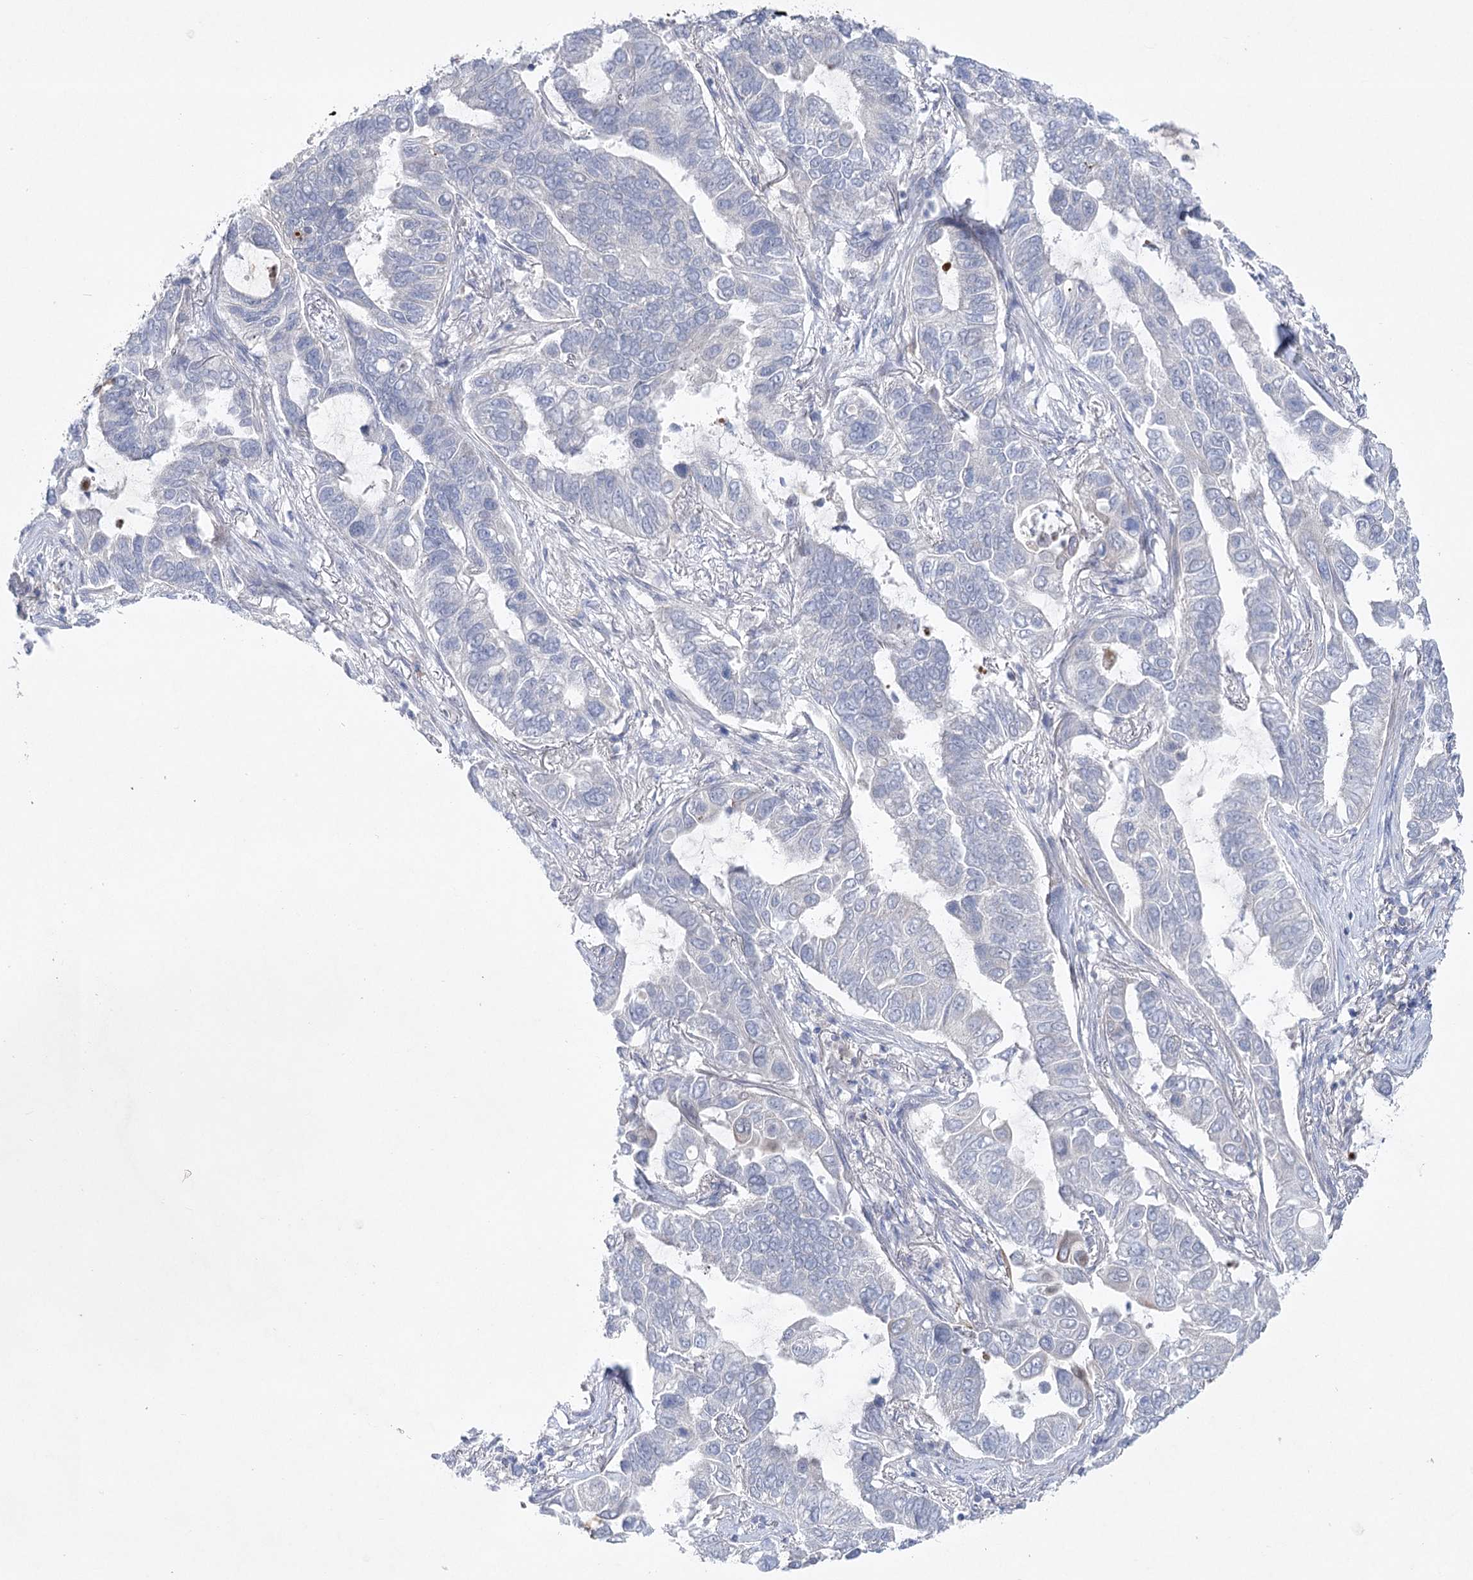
{"staining": {"intensity": "negative", "quantity": "none", "location": "none"}, "tissue": "lung cancer", "cell_type": "Tumor cells", "image_type": "cancer", "snomed": [{"axis": "morphology", "description": "Adenocarcinoma, NOS"}, {"axis": "topography", "description": "Lung"}], "caption": "A micrograph of lung cancer stained for a protein reveals no brown staining in tumor cells. The staining is performed using DAB (3,3'-diaminobenzidine) brown chromogen with nuclei counter-stained in using hematoxylin.", "gene": "SCN11A", "patient": {"sex": "male", "age": 64}}